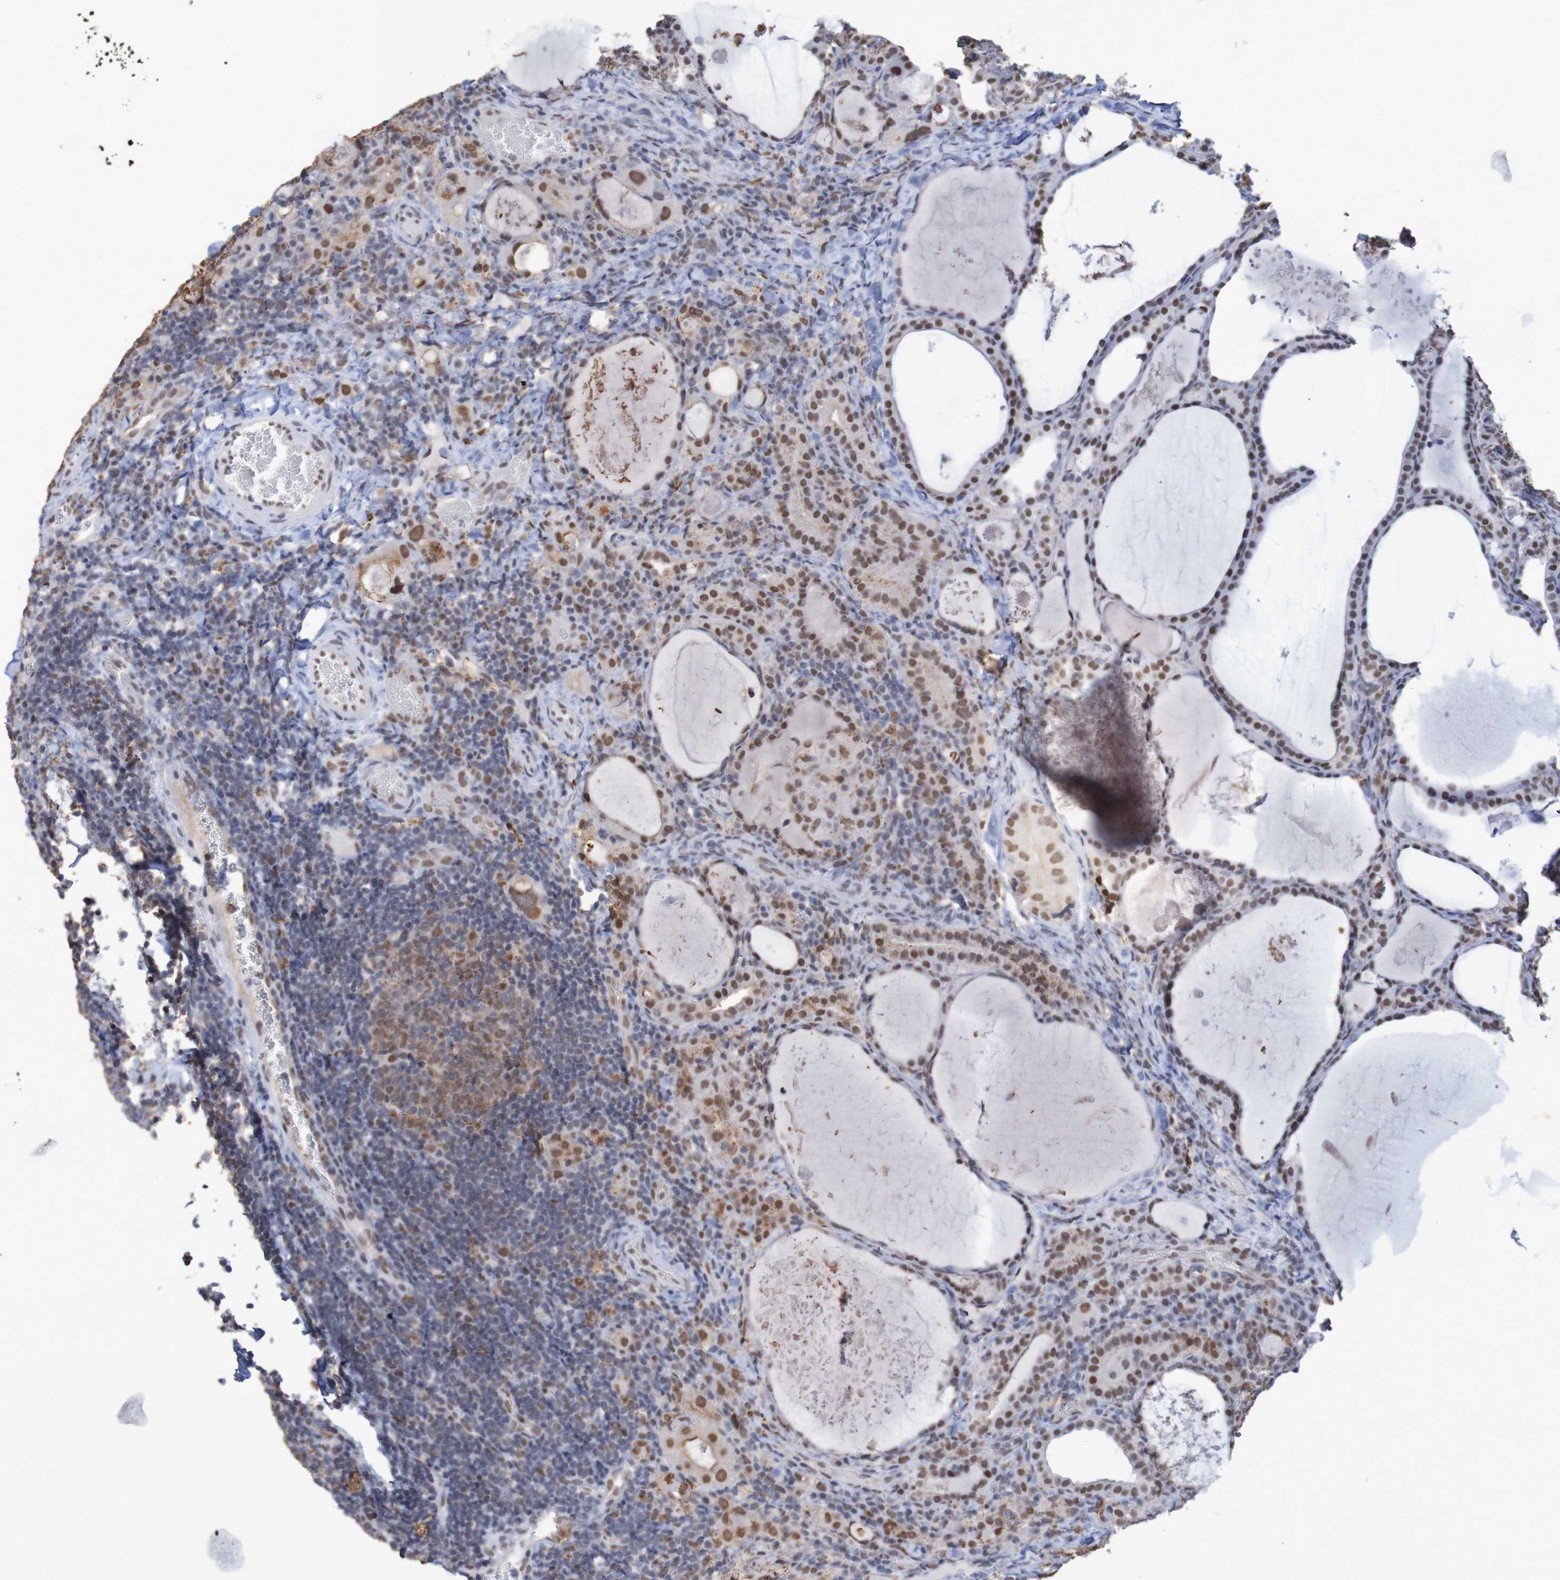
{"staining": {"intensity": "moderate", "quantity": ">75%", "location": "cytoplasmic/membranous,nuclear"}, "tissue": "thyroid cancer", "cell_type": "Tumor cells", "image_type": "cancer", "snomed": [{"axis": "morphology", "description": "Papillary adenocarcinoma, NOS"}, {"axis": "topography", "description": "Thyroid gland"}], "caption": "Thyroid papillary adenocarcinoma tissue shows moderate cytoplasmic/membranous and nuclear positivity in approximately >75% of tumor cells, visualized by immunohistochemistry.", "gene": "MRTFB", "patient": {"sex": "female", "age": 42}}